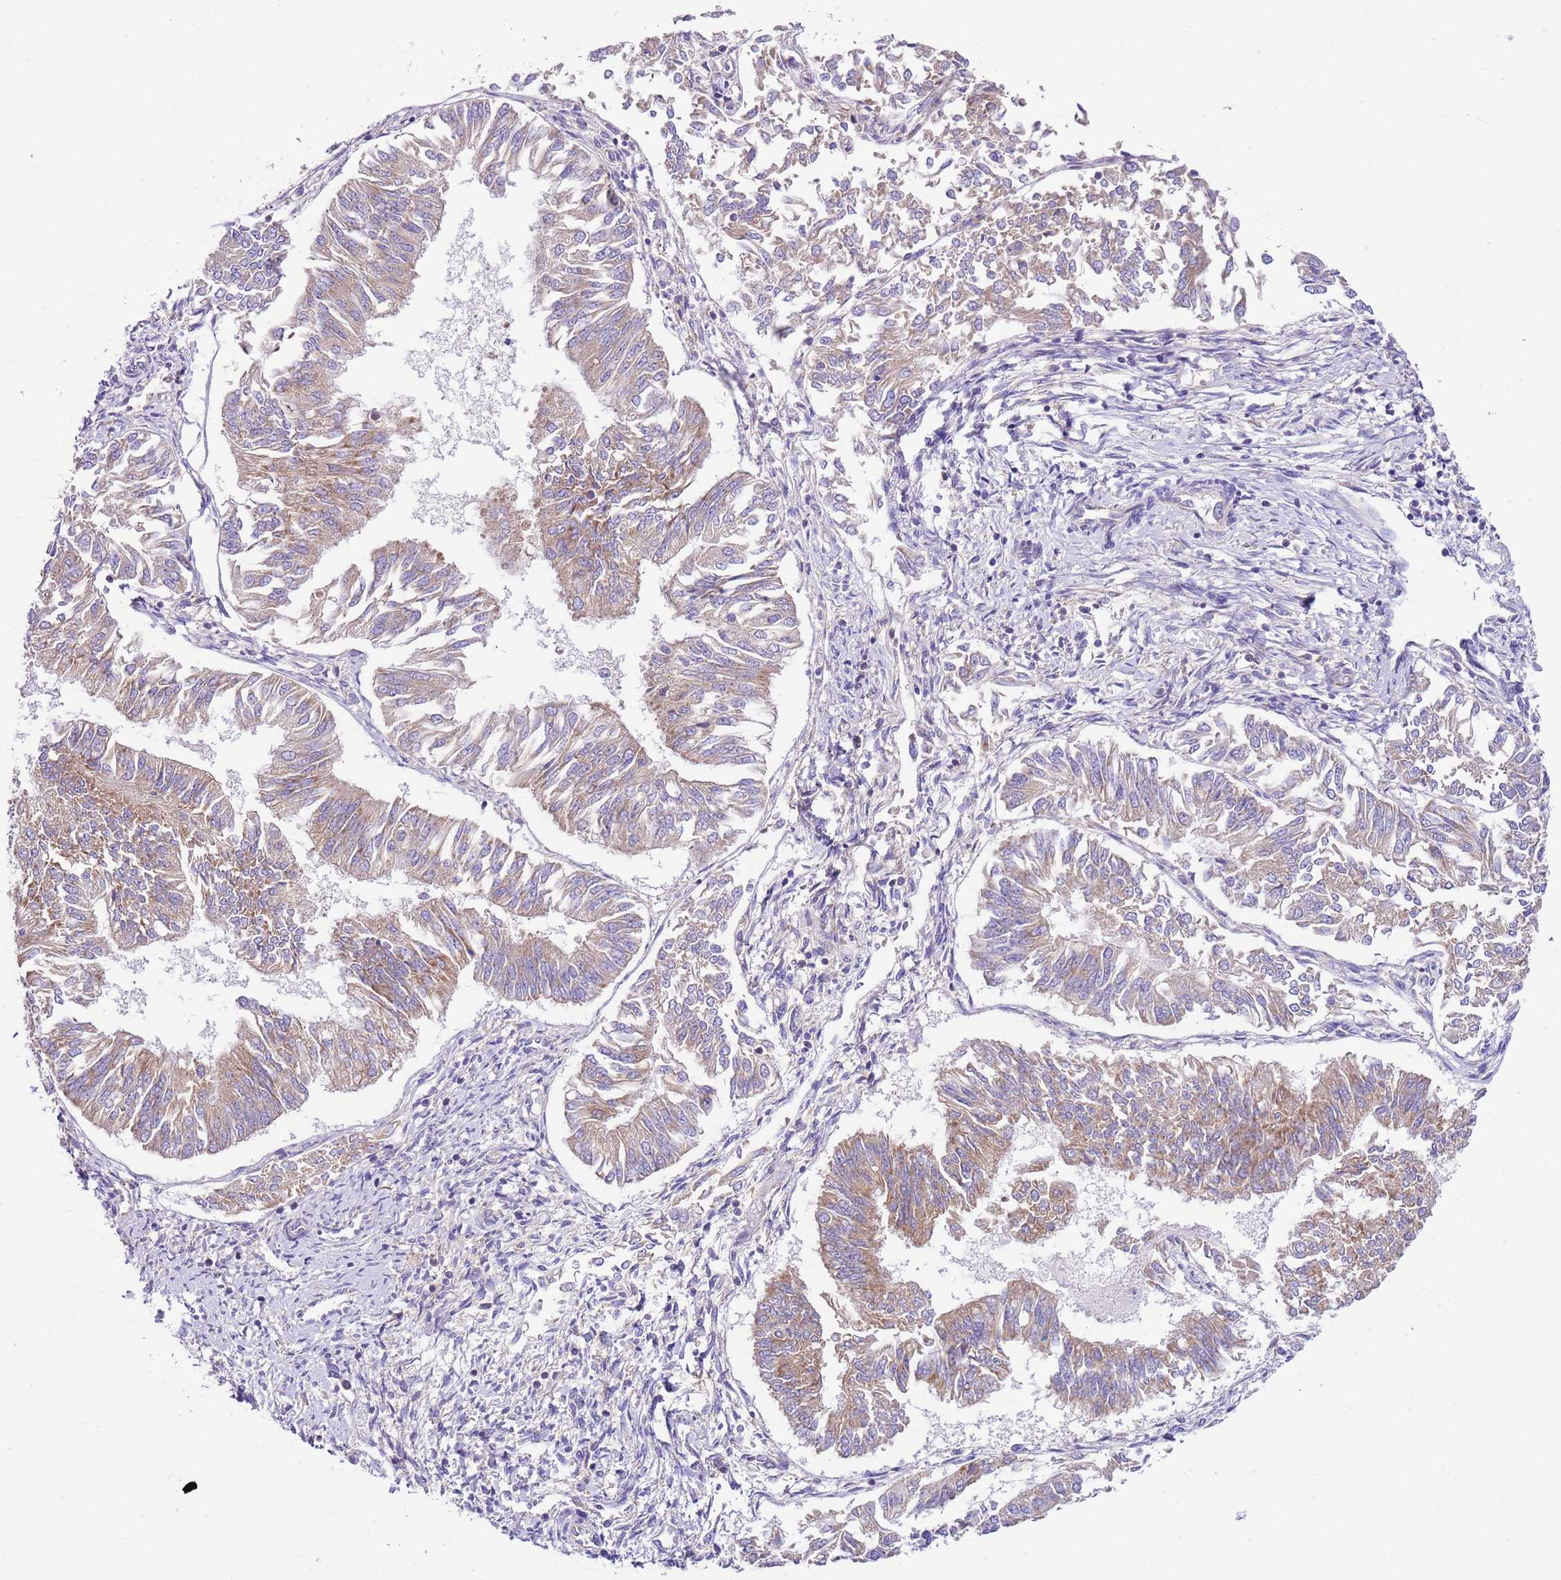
{"staining": {"intensity": "moderate", "quantity": ">75%", "location": "cytoplasmic/membranous"}, "tissue": "endometrial cancer", "cell_type": "Tumor cells", "image_type": "cancer", "snomed": [{"axis": "morphology", "description": "Adenocarcinoma, NOS"}, {"axis": "topography", "description": "Endometrium"}], "caption": "The micrograph exhibits staining of endometrial cancer, revealing moderate cytoplasmic/membranous protein expression (brown color) within tumor cells.", "gene": "RPS10", "patient": {"sex": "female", "age": 58}}